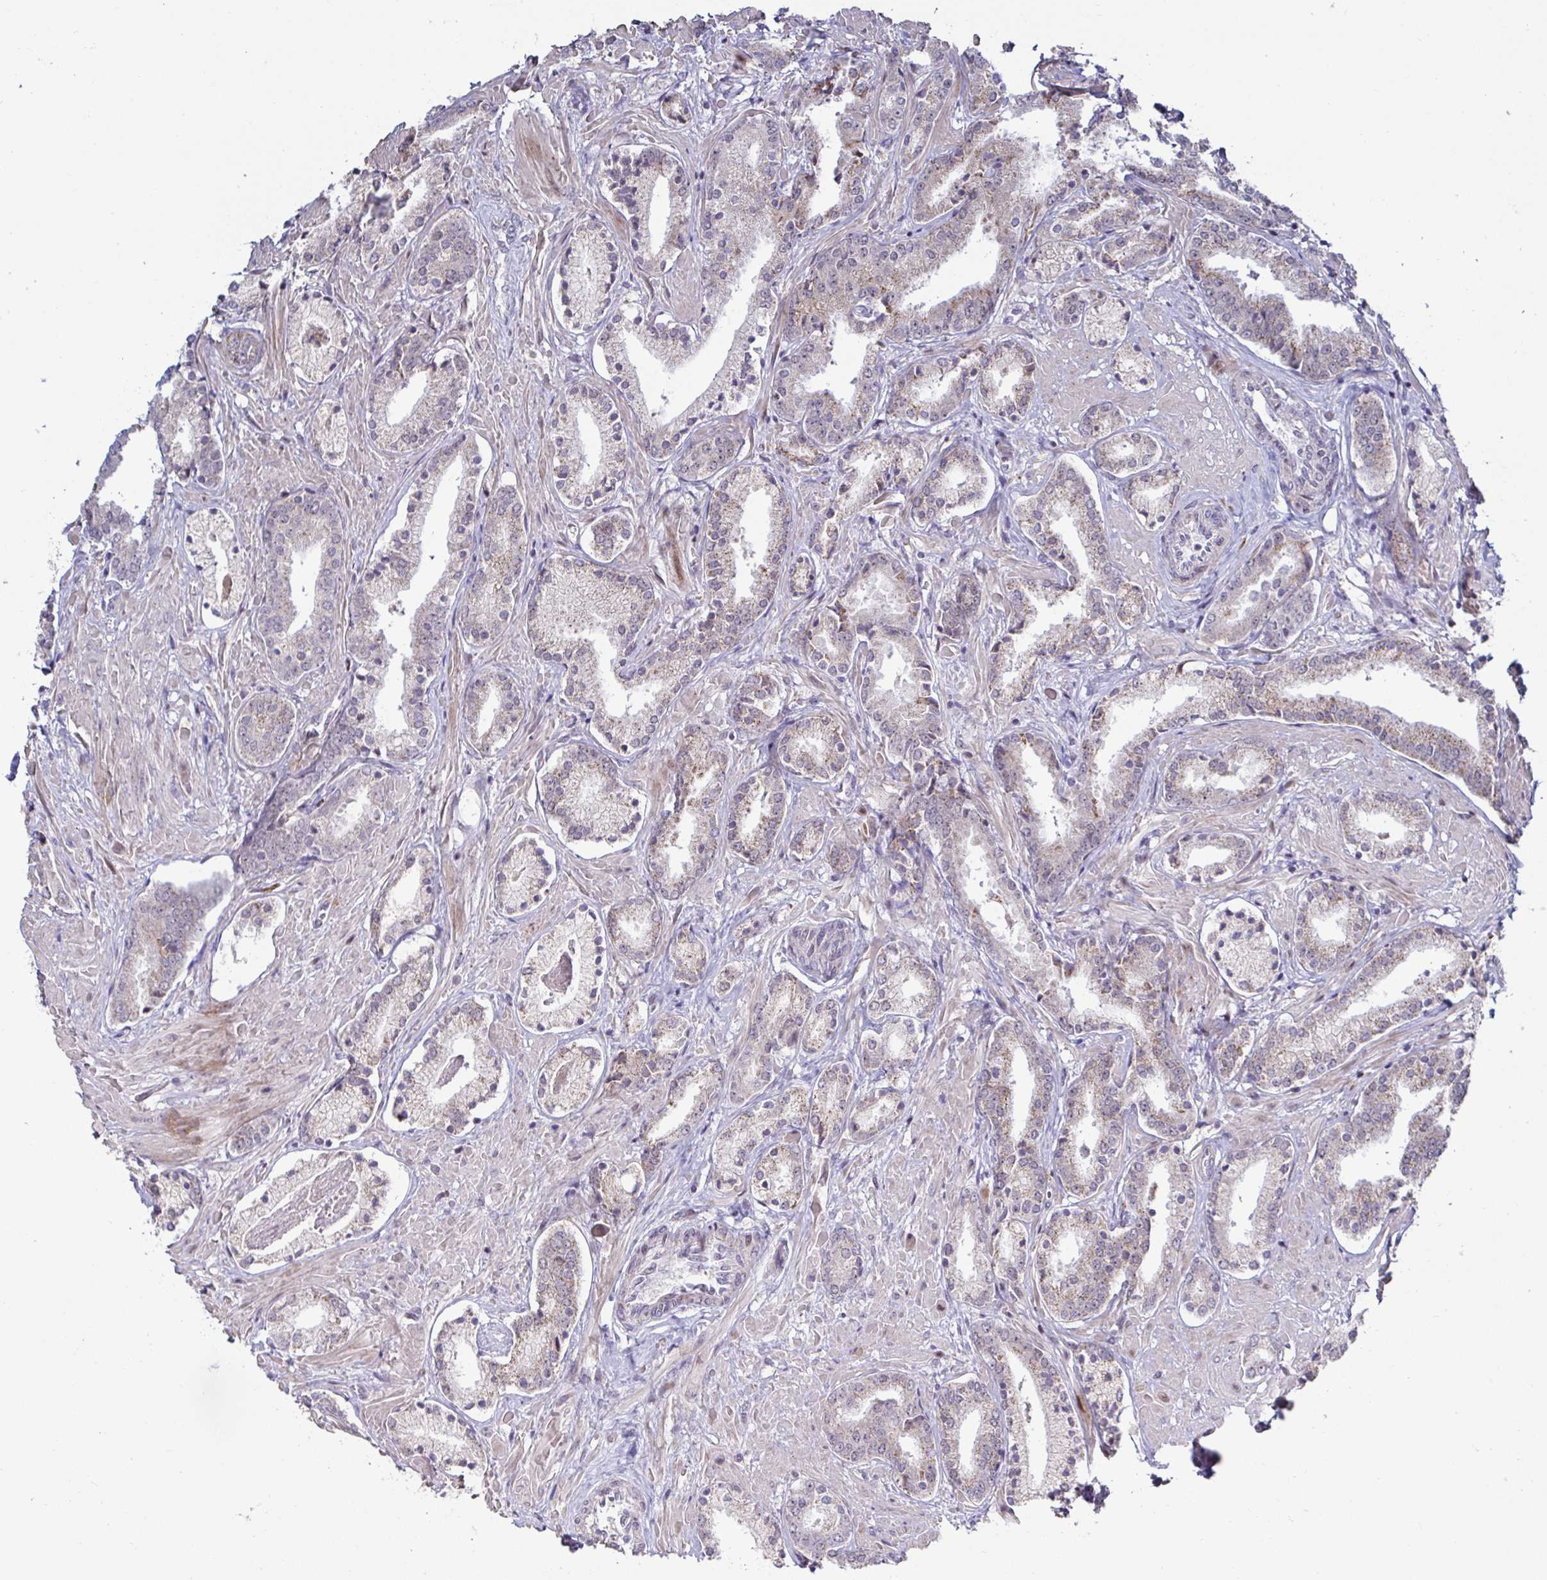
{"staining": {"intensity": "weak", "quantity": "25%-75%", "location": "cytoplasmic/membranous"}, "tissue": "prostate cancer", "cell_type": "Tumor cells", "image_type": "cancer", "snomed": [{"axis": "morphology", "description": "Adenocarcinoma, High grade"}, {"axis": "topography", "description": "Prostate"}], "caption": "Brown immunohistochemical staining in human prostate cancer (adenocarcinoma (high-grade)) exhibits weak cytoplasmic/membranous positivity in approximately 25%-75% of tumor cells.", "gene": "DZIP1", "patient": {"sex": "male", "age": 56}}